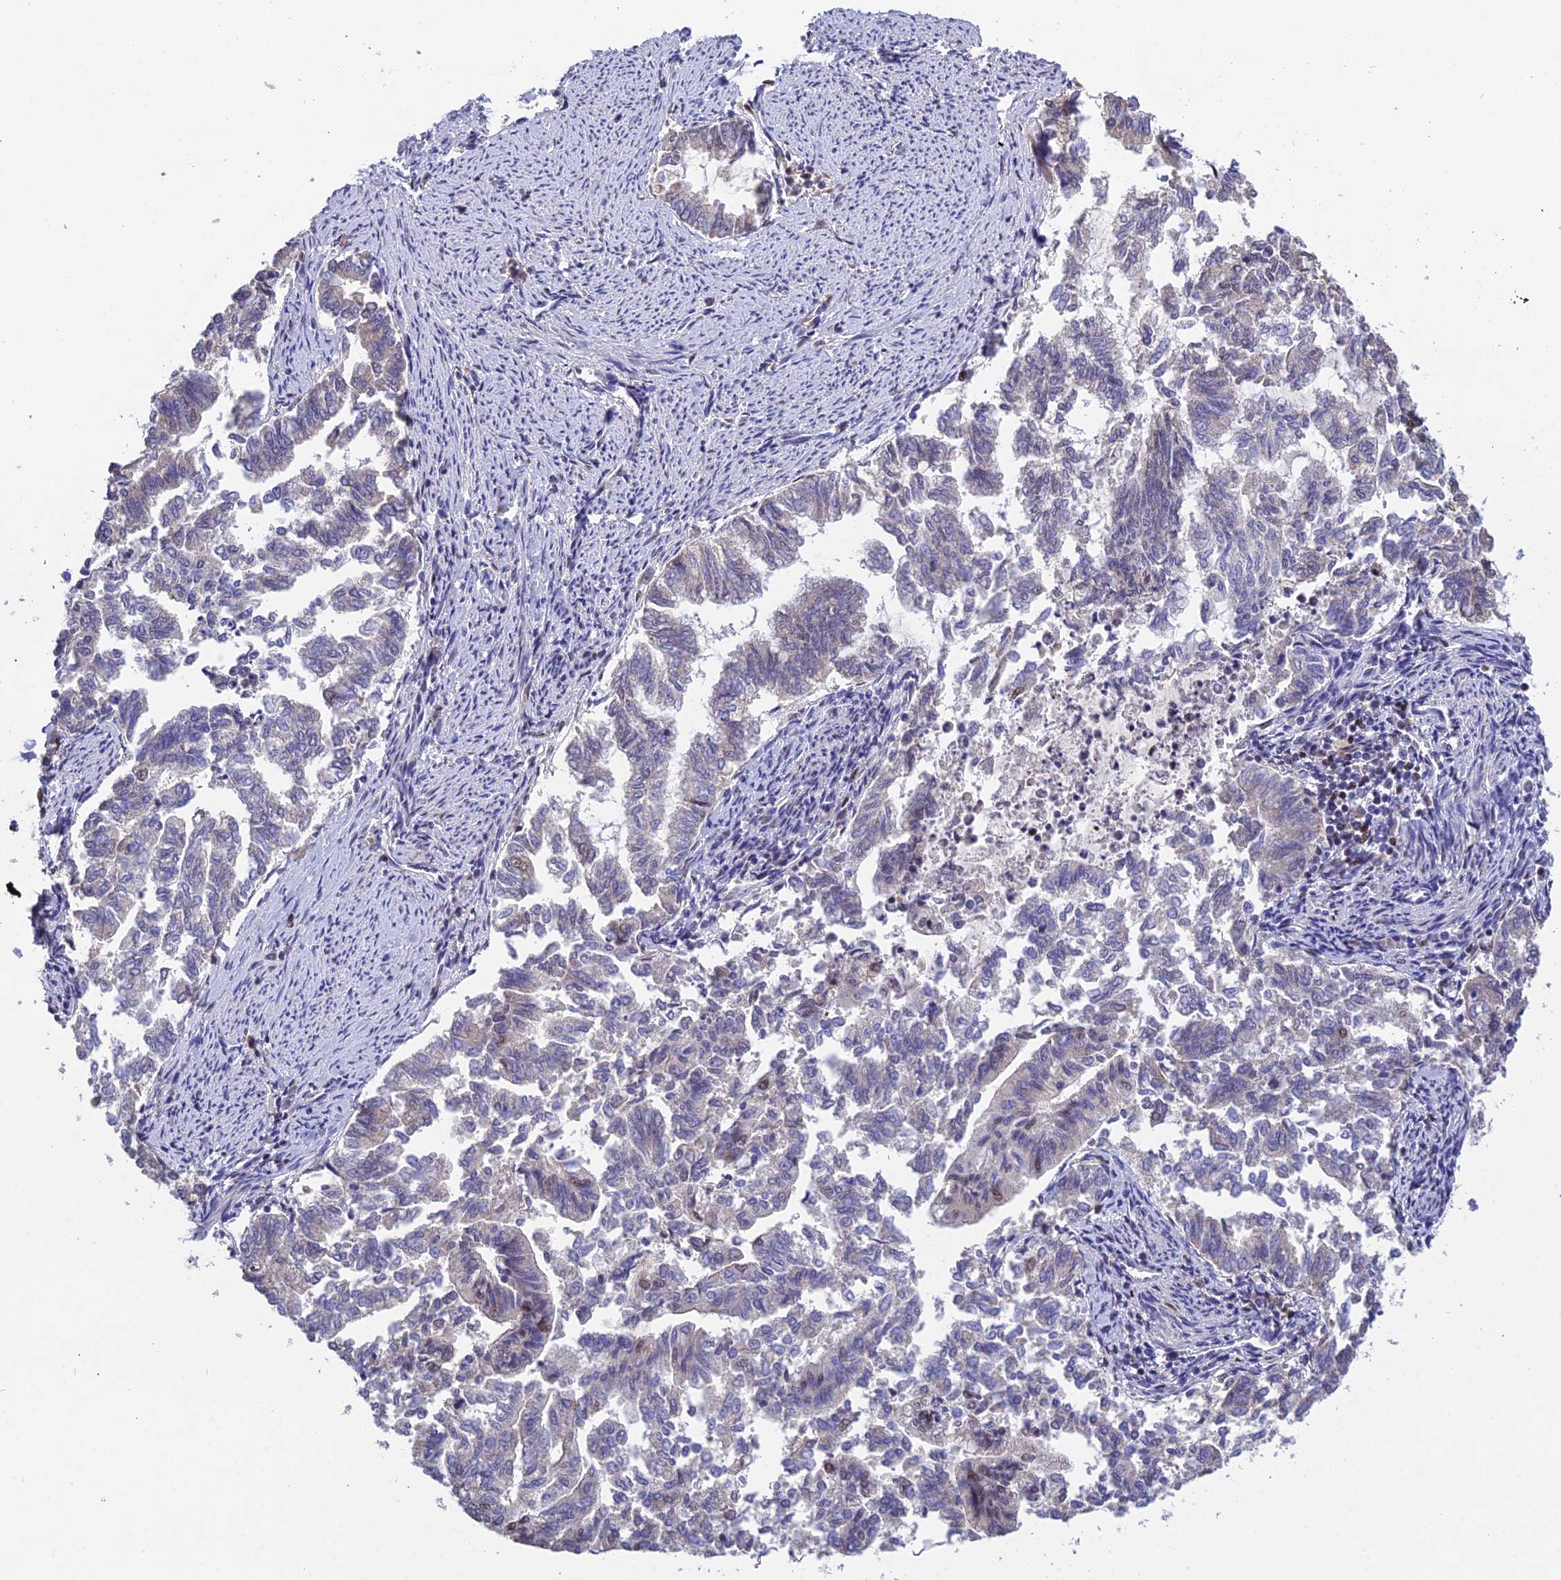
{"staining": {"intensity": "negative", "quantity": "none", "location": "none"}, "tissue": "endometrial cancer", "cell_type": "Tumor cells", "image_type": "cancer", "snomed": [{"axis": "morphology", "description": "Adenocarcinoma, NOS"}, {"axis": "topography", "description": "Endometrium"}], "caption": "An image of endometrial cancer (adenocarcinoma) stained for a protein displays no brown staining in tumor cells.", "gene": "ARL2", "patient": {"sex": "female", "age": 79}}